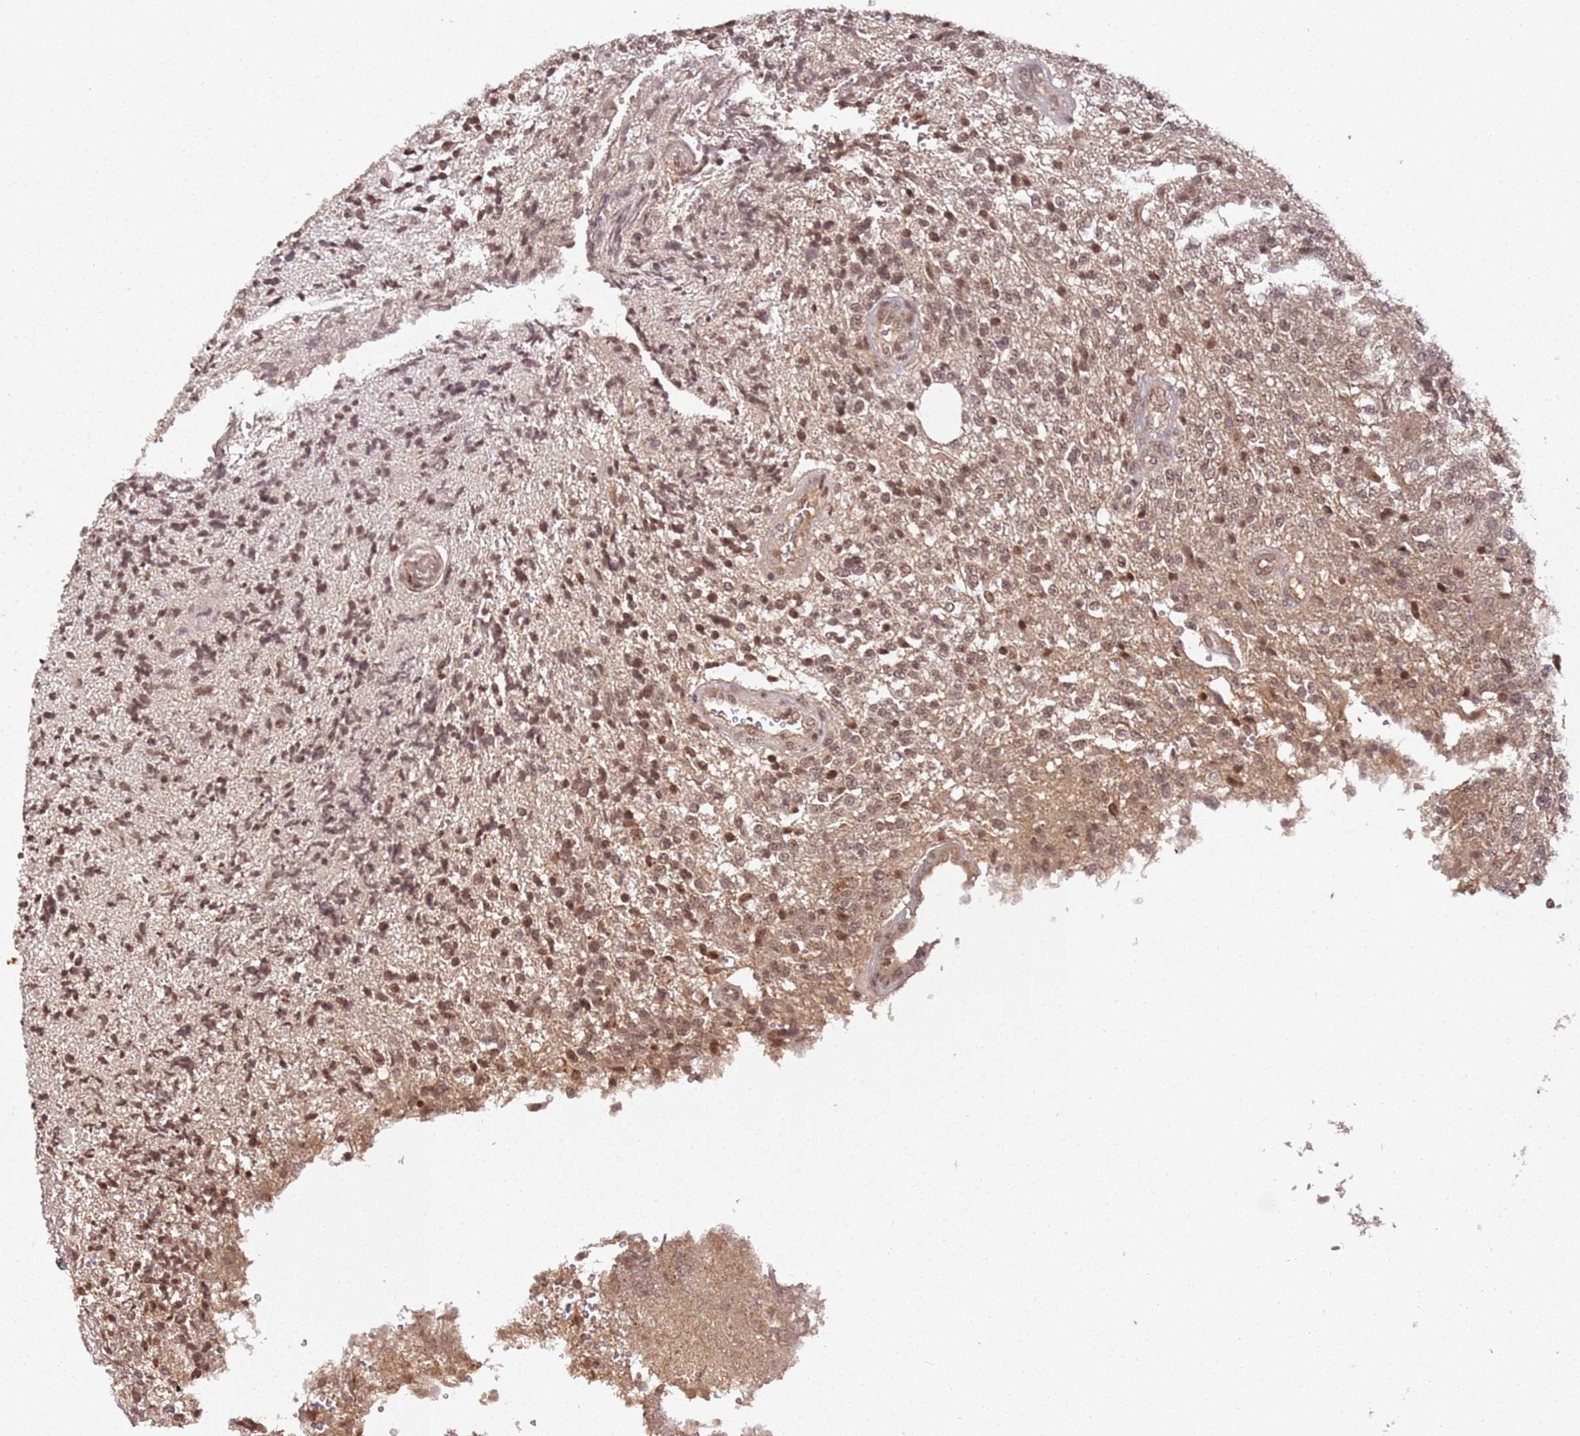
{"staining": {"intensity": "moderate", "quantity": ">75%", "location": "nuclear"}, "tissue": "glioma", "cell_type": "Tumor cells", "image_type": "cancer", "snomed": [{"axis": "morphology", "description": "Glioma, malignant, High grade"}, {"axis": "topography", "description": "Brain"}], "caption": "This is a photomicrograph of IHC staining of glioma, which shows moderate expression in the nuclear of tumor cells.", "gene": "COL1A2", "patient": {"sex": "male", "age": 56}}